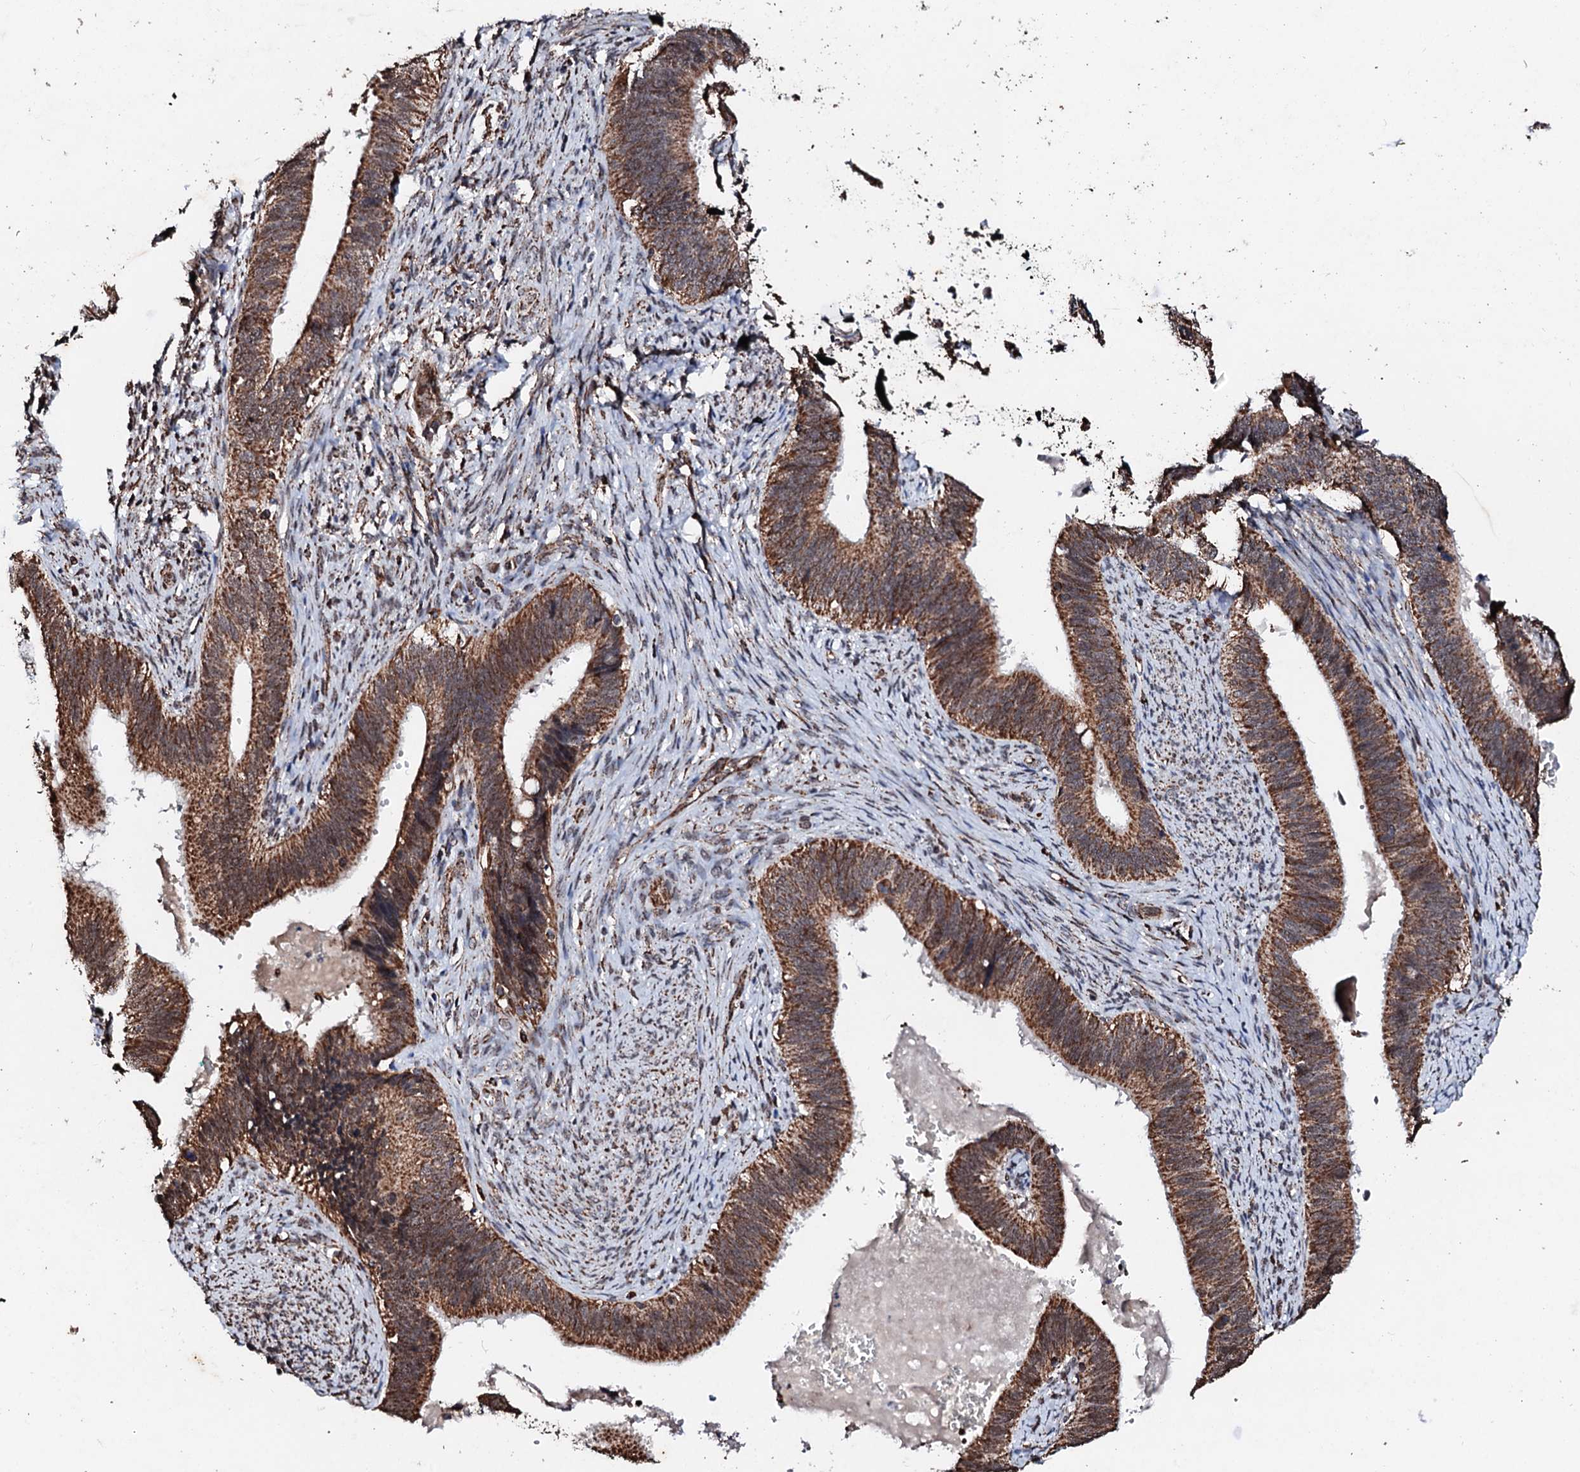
{"staining": {"intensity": "moderate", "quantity": ">75%", "location": "cytoplasmic/membranous"}, "tissue": "cervical cancer", "cell_type": "Tumor cells", "image_type": "cancer", "snomed": [{"axis": "morphology", "description": "Adenocarcinoma, NOS"}, {"axis": "topography", "description": "Cervix"}], "caption": "A micrograph of human cervical cancer (adenocarcinoma) stained for a protein reveals moderate cytoplasmic/membranous brown staining in tumor cells. The protein is stained brown, and the nuclei are stained in blue (DAB (3,3'-diaminobenzidine) IHC with brightfield microscopy, high magnification).", "gene": "SECISBP2L", "patient": {"sex": "female", "age": 42}}